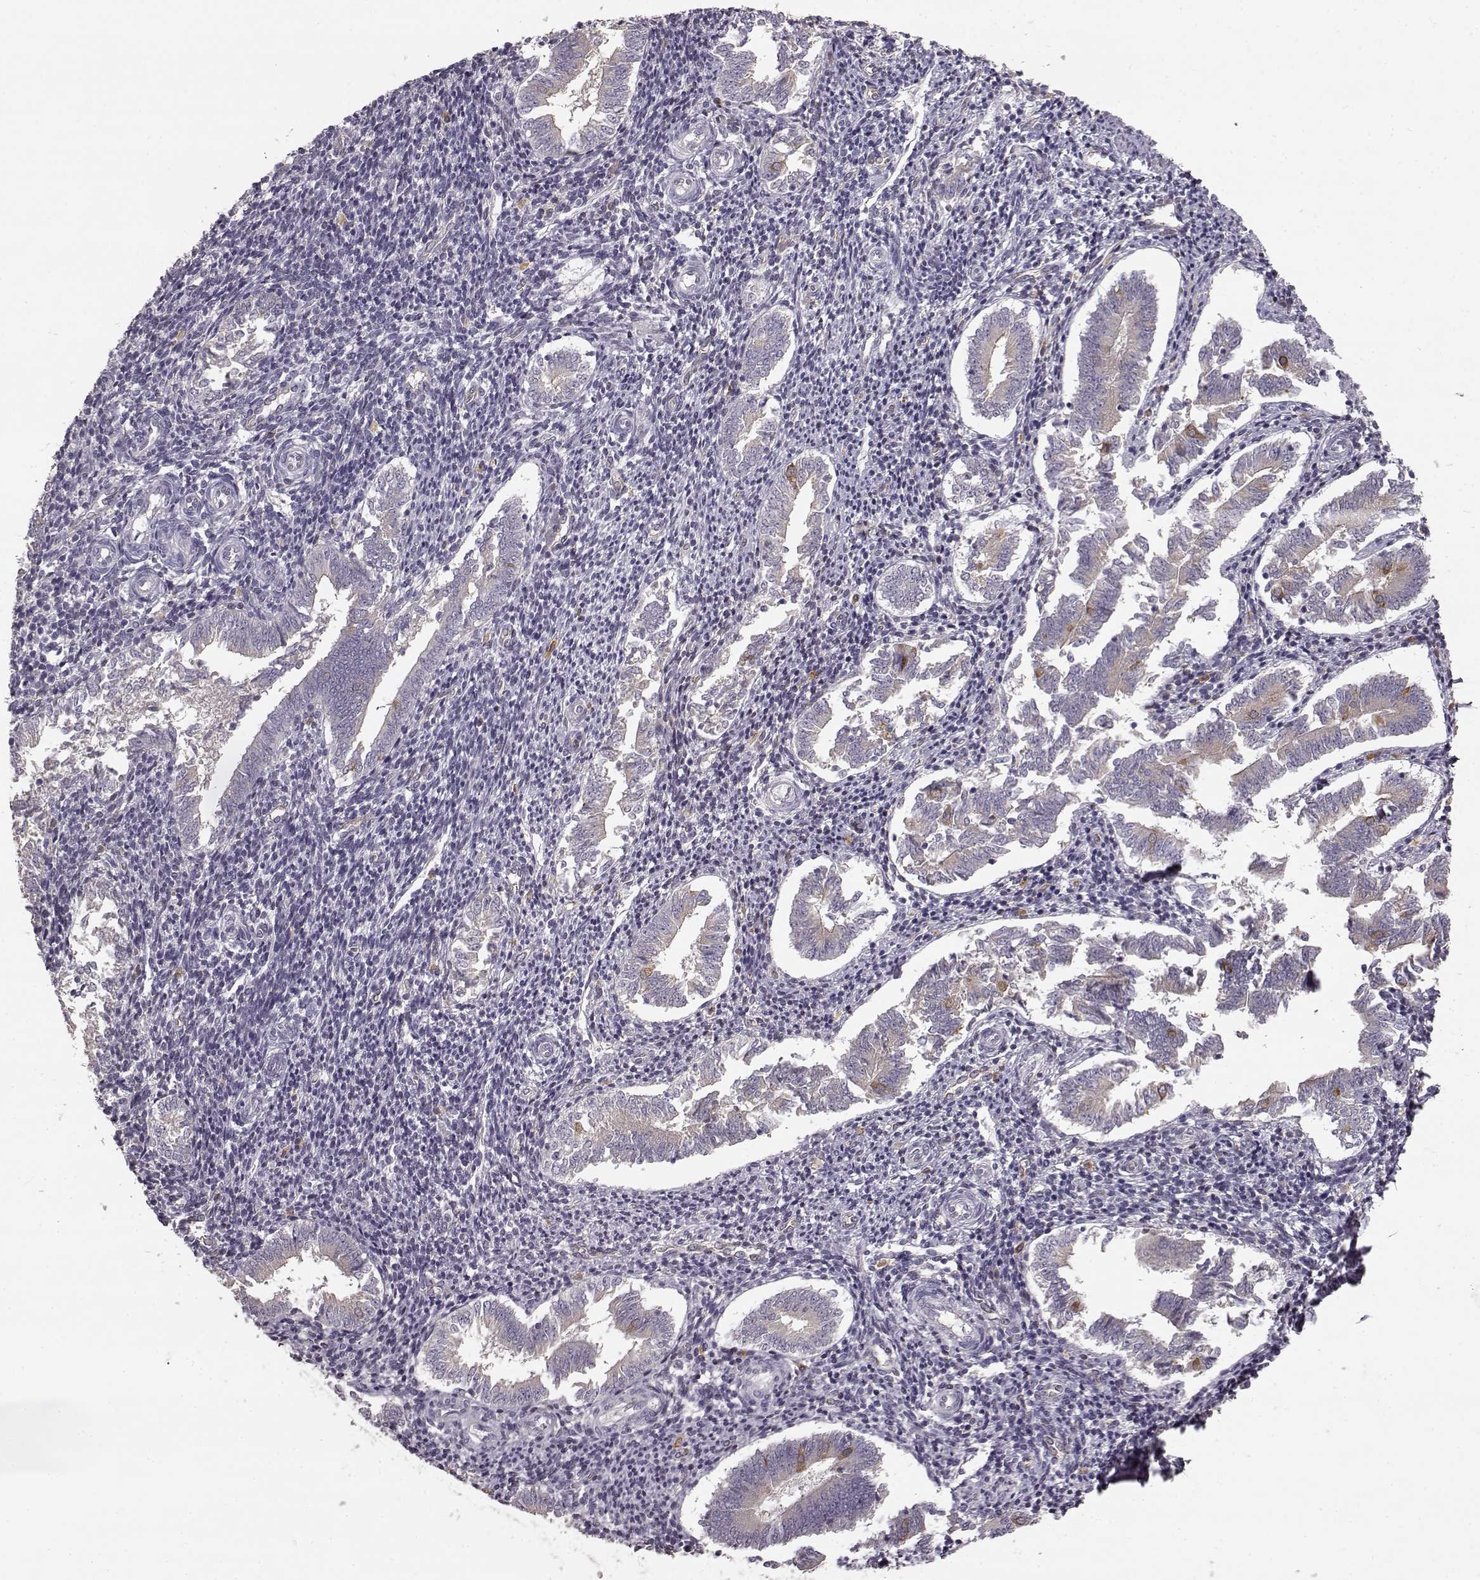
{"staining": {"intensity": "negative", "quantity": "none", "location": "none"}, "tissue": "endometrium", "cell_type": "Cells in endometrial stroma", "image_type": "normal", "snomed": [{"axis": "morphology", "description": "Normal tissue, NOS"}, {"axis": "topography", "description": "Endometrium"}], "caption": "Immunohistochemical staining of unremarkable human endometrium exhibits no significant staining in cells in endometrial stroma.", "gene": "GHR", "patient": {"sex": "female", "age": 25}}